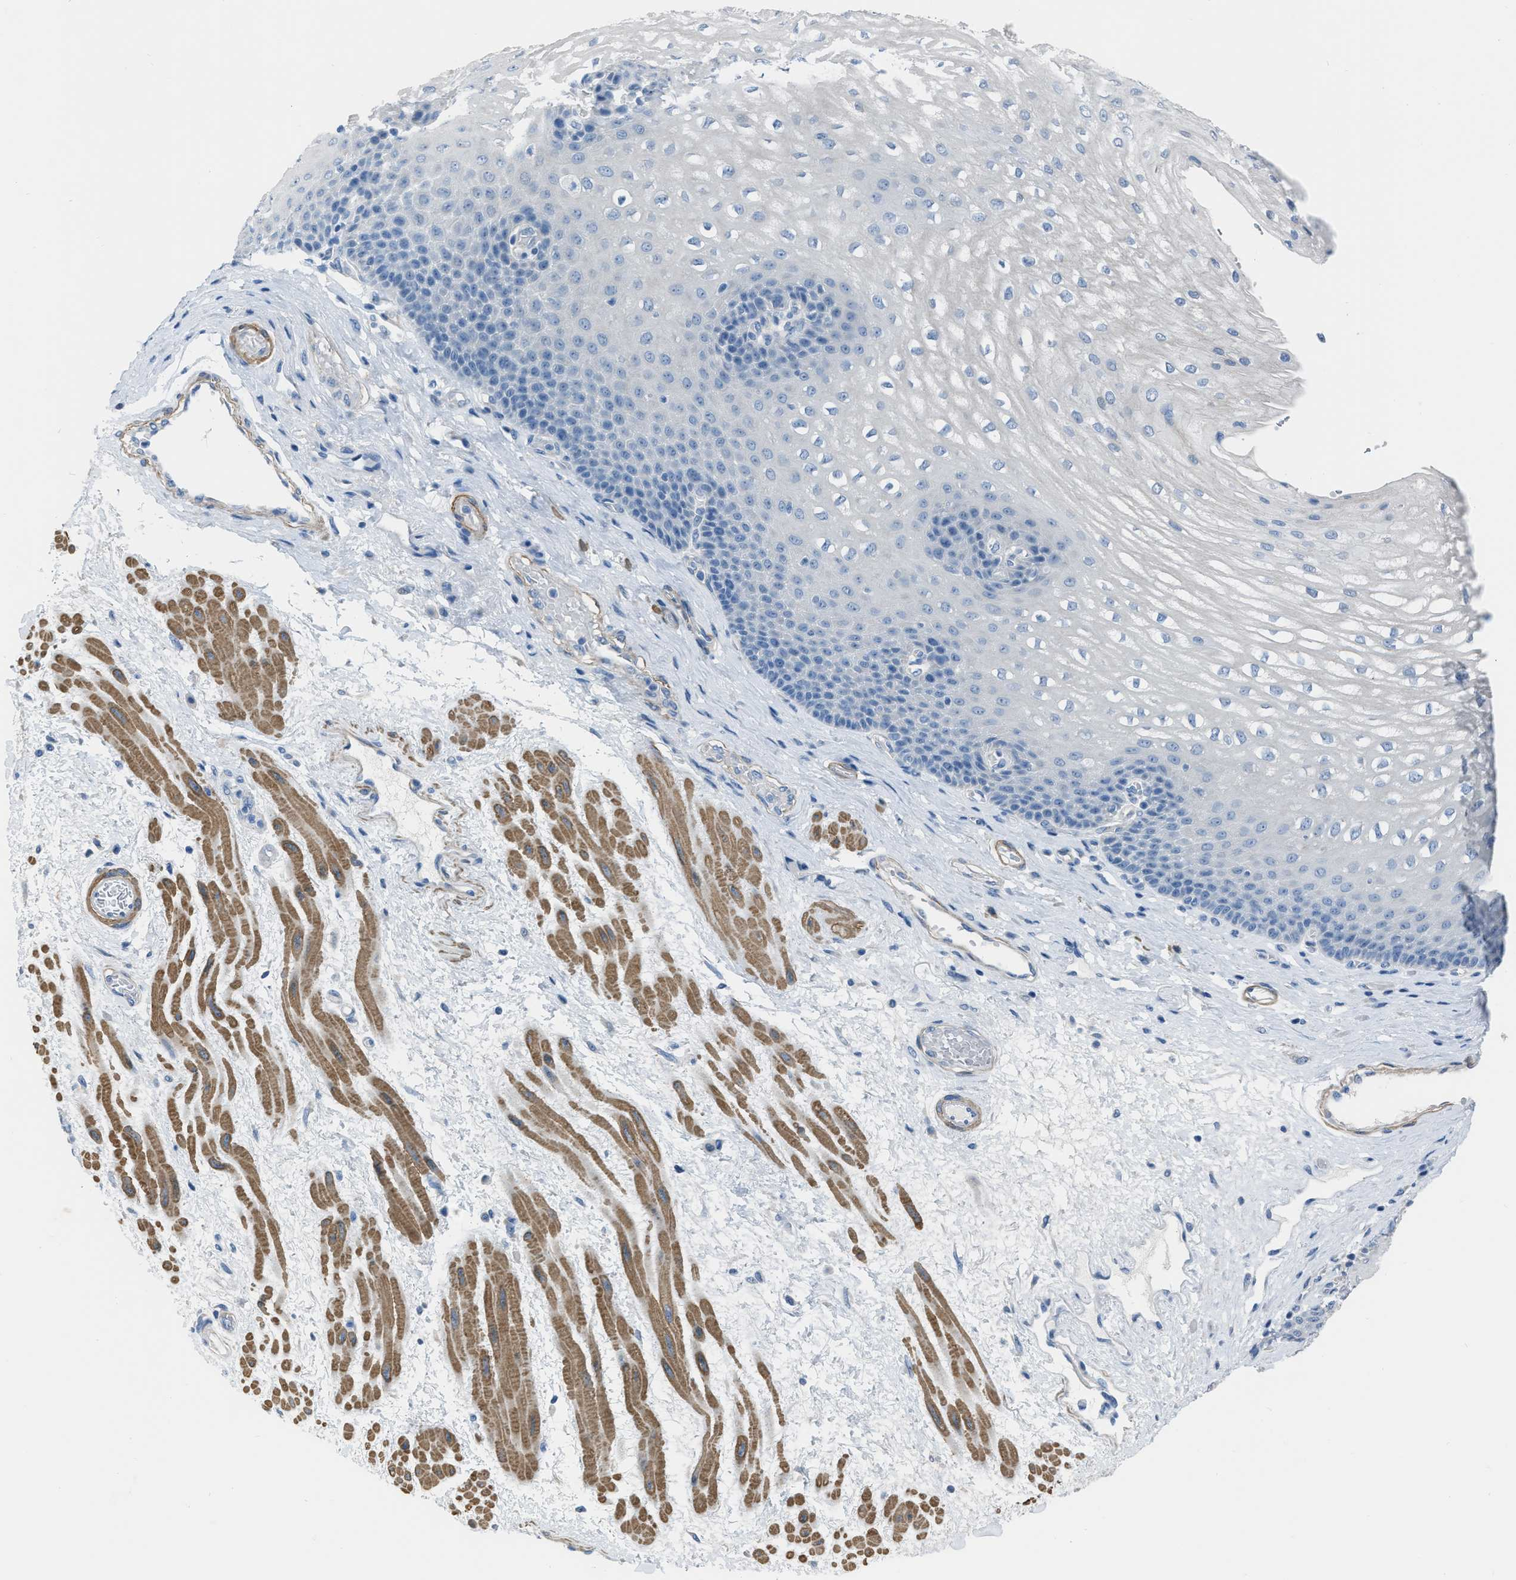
{"staining": {"intensity": "negative", "quantity": "none", "location": "none"}, "tissue": "esophagus", "cell_type": "Squamous epithelial cells", "image_type": "normal", "snomed": [{"axis": "morphology", "description": "Normal tissue, NOS"}, {"axis": "topography", "description": "Esophagus"}], "caption": "A photomicrograph of human esophagus is negative for staining in squamous epithelial cells. (Stains: DAB immunohistochemistry (IHC) with hematoxylin counter stain, Microscopy: brightfield microscopy at high magnification).", "gene": "SPATC1L", "patient": {"sex": "male", "age": 48}}